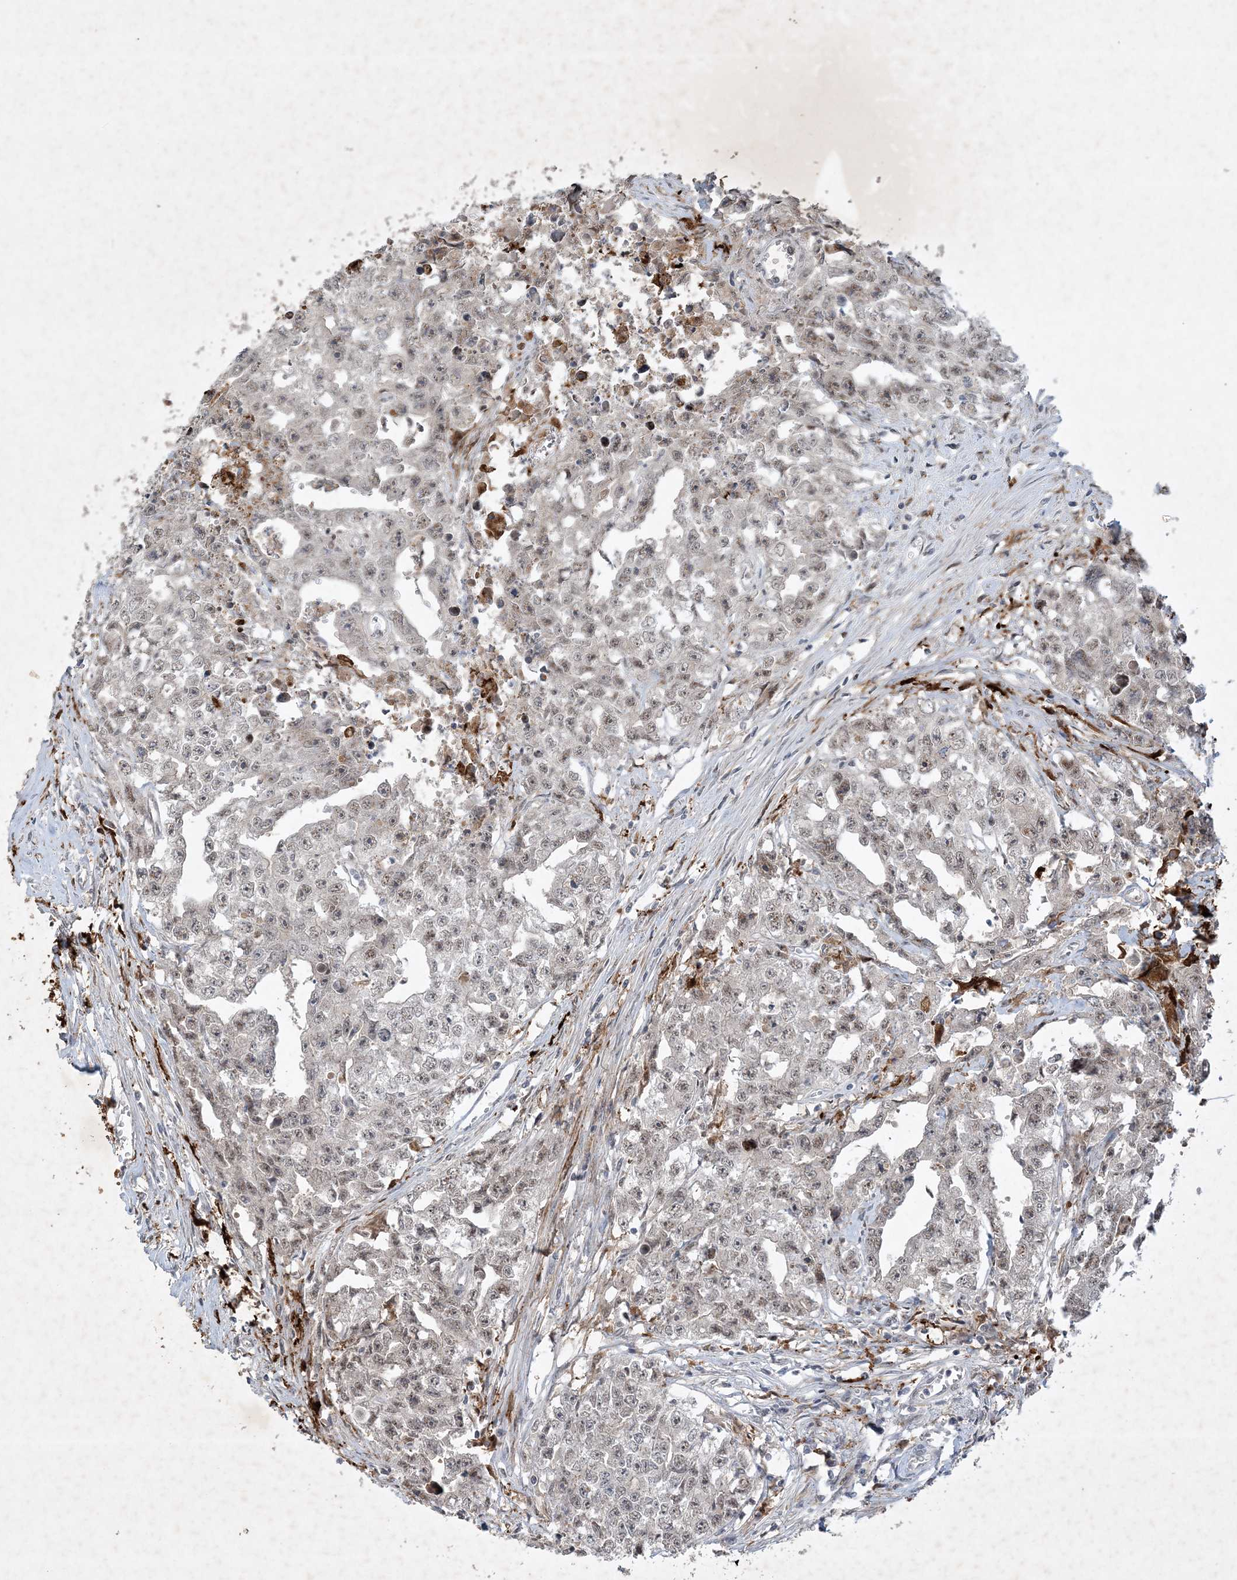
{"staining": {"intensity": "weak", "quantity": "25%-75%", "location": "nuclear"}, "tissue": "testis cancer", "cell_type": "Tumor cells", "image_type": "cancer", "snomed": [{"axis": "morphology", "description": "Seminoma, NOS"}, {"axis": "morphology", "description": "Carcinoma, Embryonal, NOS"}, {"axis": "topography", "description": "Testis"}], "caption": "Immunohistochemical staining of human testis embryonal carcinoma exhibits low levels of weak nuclear positivity in approximately 25%-75% of tumor cells. (IHC, brightfield microscopy, high magnification).", "gene": "THG1L", "patient": {"sex": "male", "age": 43}}